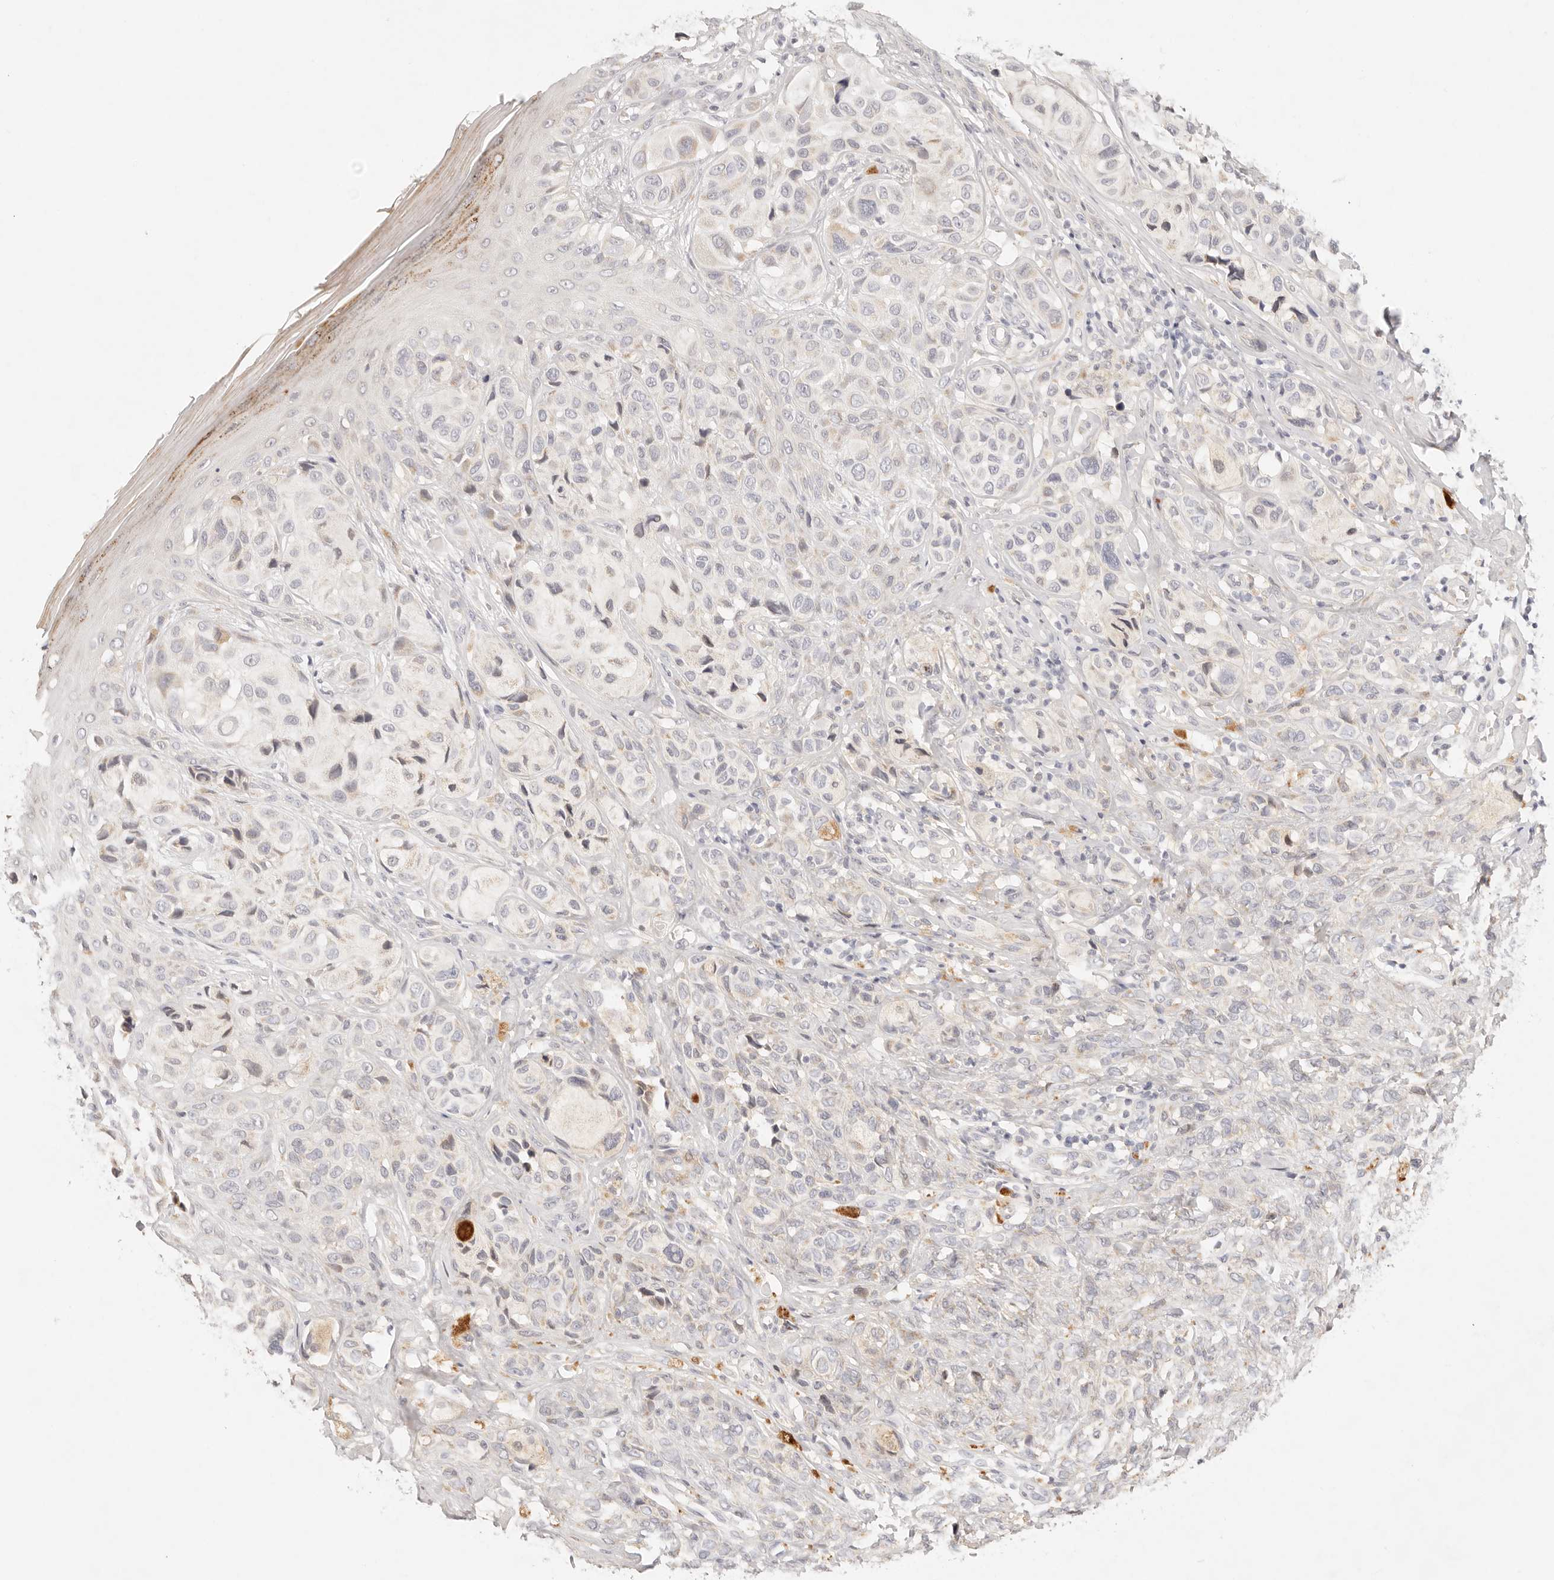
{"staining": {"intensity": "negative", "quantity": "none", "location": "none"}, "tissue": "melanoma", "cell_type": "Tumor cells", "image_type": "cancer", "snomed": [{"axis": "morphology", "description": "Malignant melanoma, NOS"}, {"axis": "topography", "description": "Skin"}], "caption": "IHC of human melanoma displays no staining in tumor cells.", "gene": "GPR156", "patient": {"sex": "female", "age": 58}}